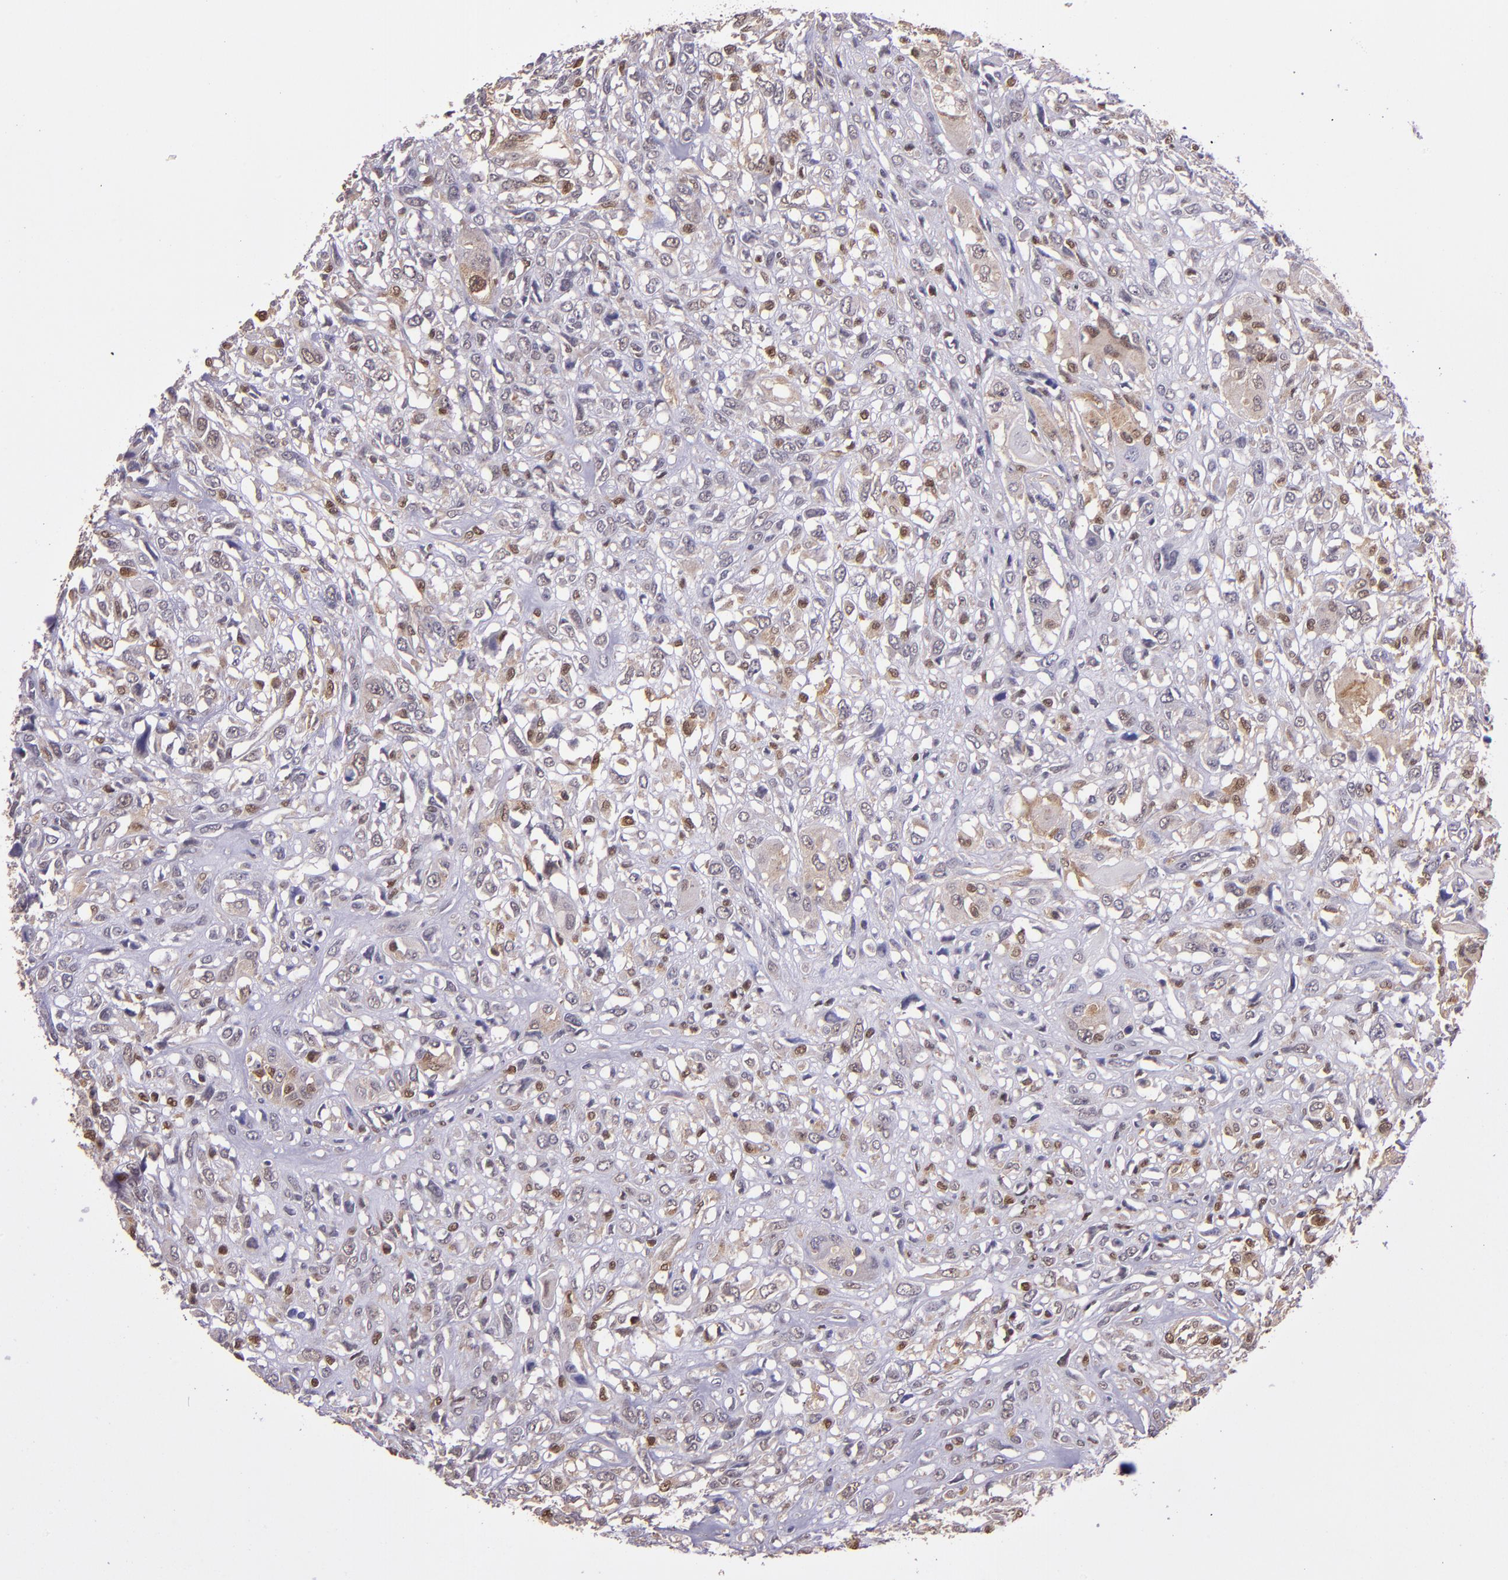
{"staining": {"intensity": "weak", "quantity": ">75%", "location": "cytoplasmic/membranous,nuclear"}, "tissue": "head and neck cancer", "cell_type": "Tumor cells", "image_type": "cancer", "snomed": [{"axis": "morphology", "description": "Neoplasm, malignant, NOS"}, {"axis": "topography", "description": "Salivary gland"}, {"axis": "topography", "description": "Head-Neck"}], "caption": "Human head and neck cancer (neoplasm (malignant)) stained with a protein marker shows weak staining in tumor cells.", "gene": "STAT6", "patient": {"sex": "male", "age": 43}}